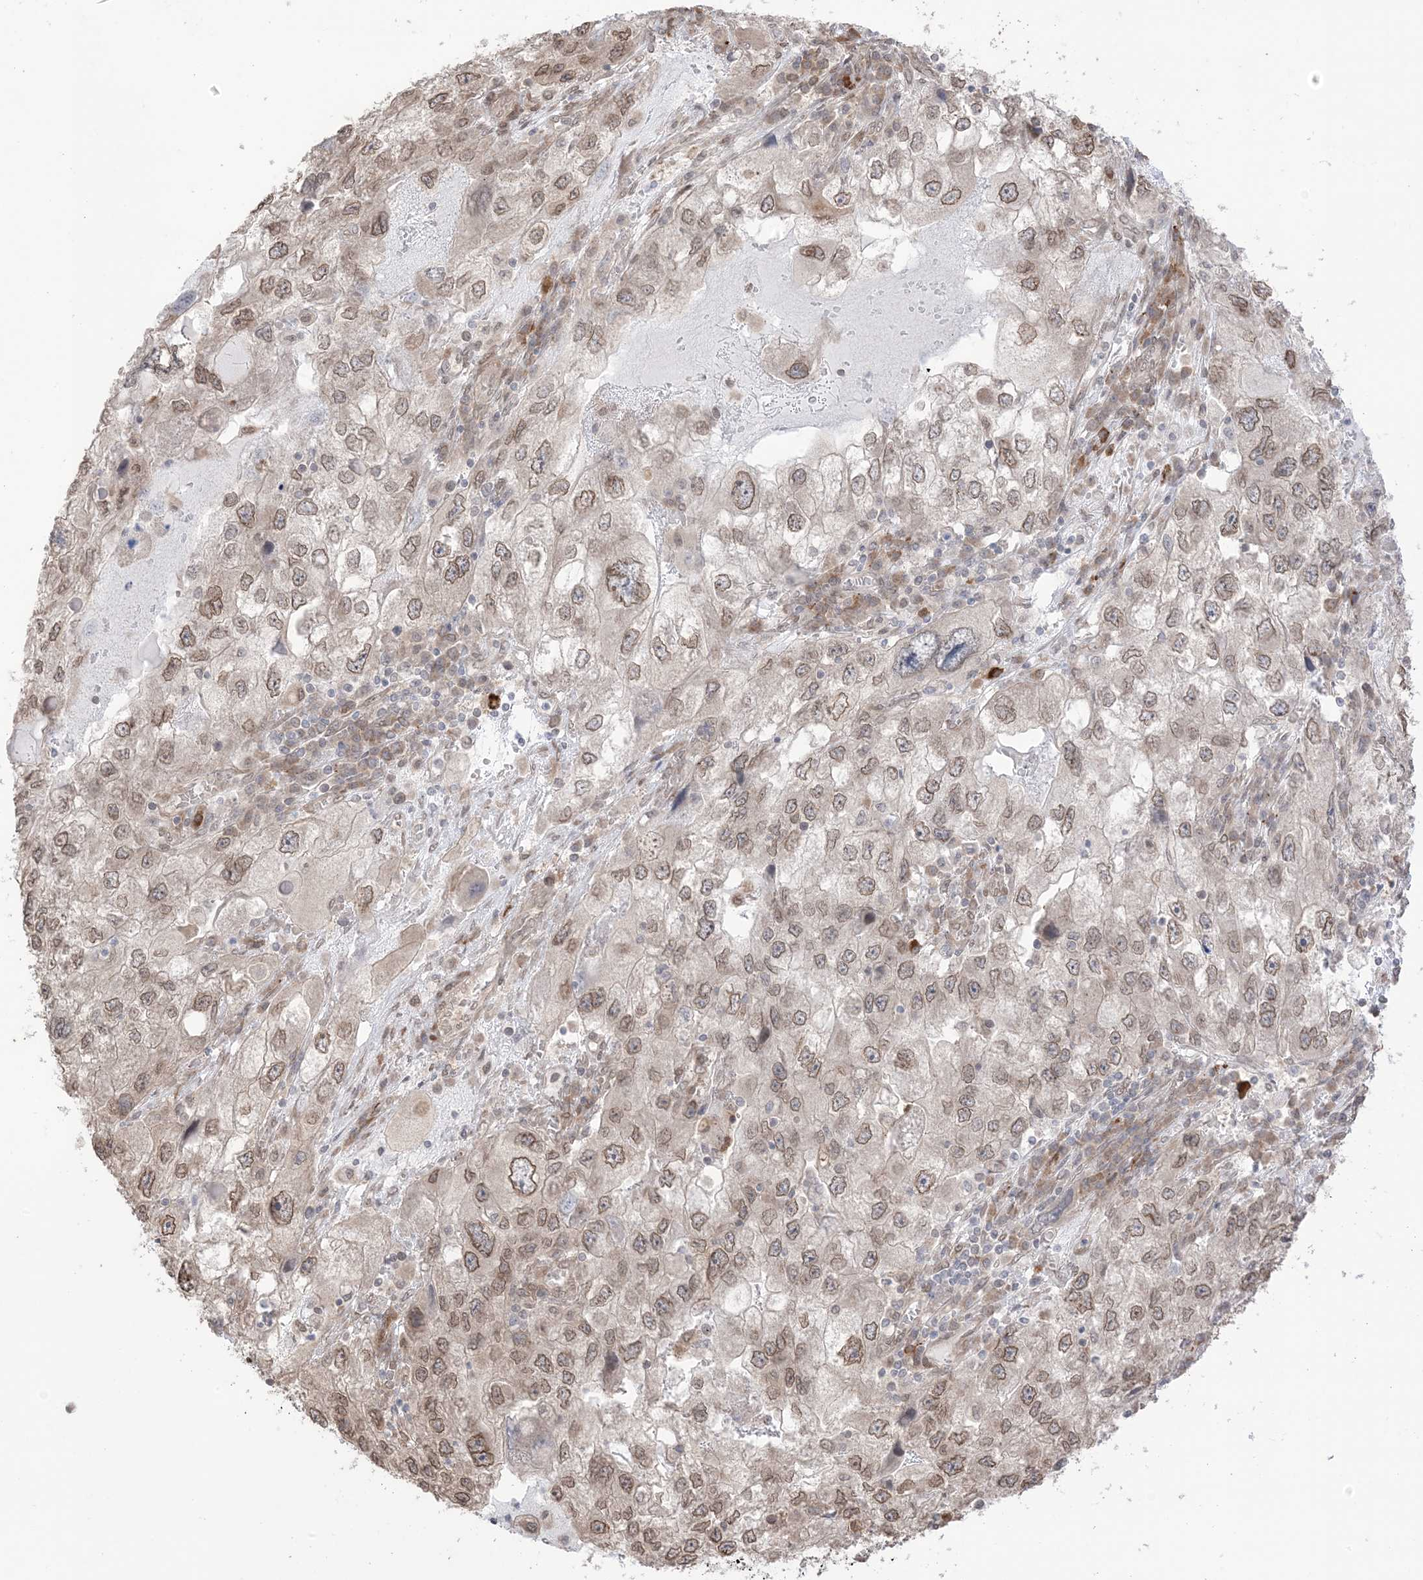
{"staining": {"intensity": "moderate", "quantity": ">75%", "location": "cytoplasmic/membranous,nuclear"}, "tissue": "endometrial cancer", "cell_type": "Tumor cells", "image_type": "cancer", "snomed": [{"axis": "morphology", "description": "Adenocarcinoma, NOS"}, {"axis": "topography", "description": "Endometrium"}], "caption": "Approximately >75% of tumor cells in human endometrial cancer (adenocarcinoma) demonstrate moderate cytoplasmic/membranous and nuclear protein positivity as visualized by brown immunohistochemical staining.", "gene": "UBE2E2", "patient": {"sex": "female", "age": 49}}